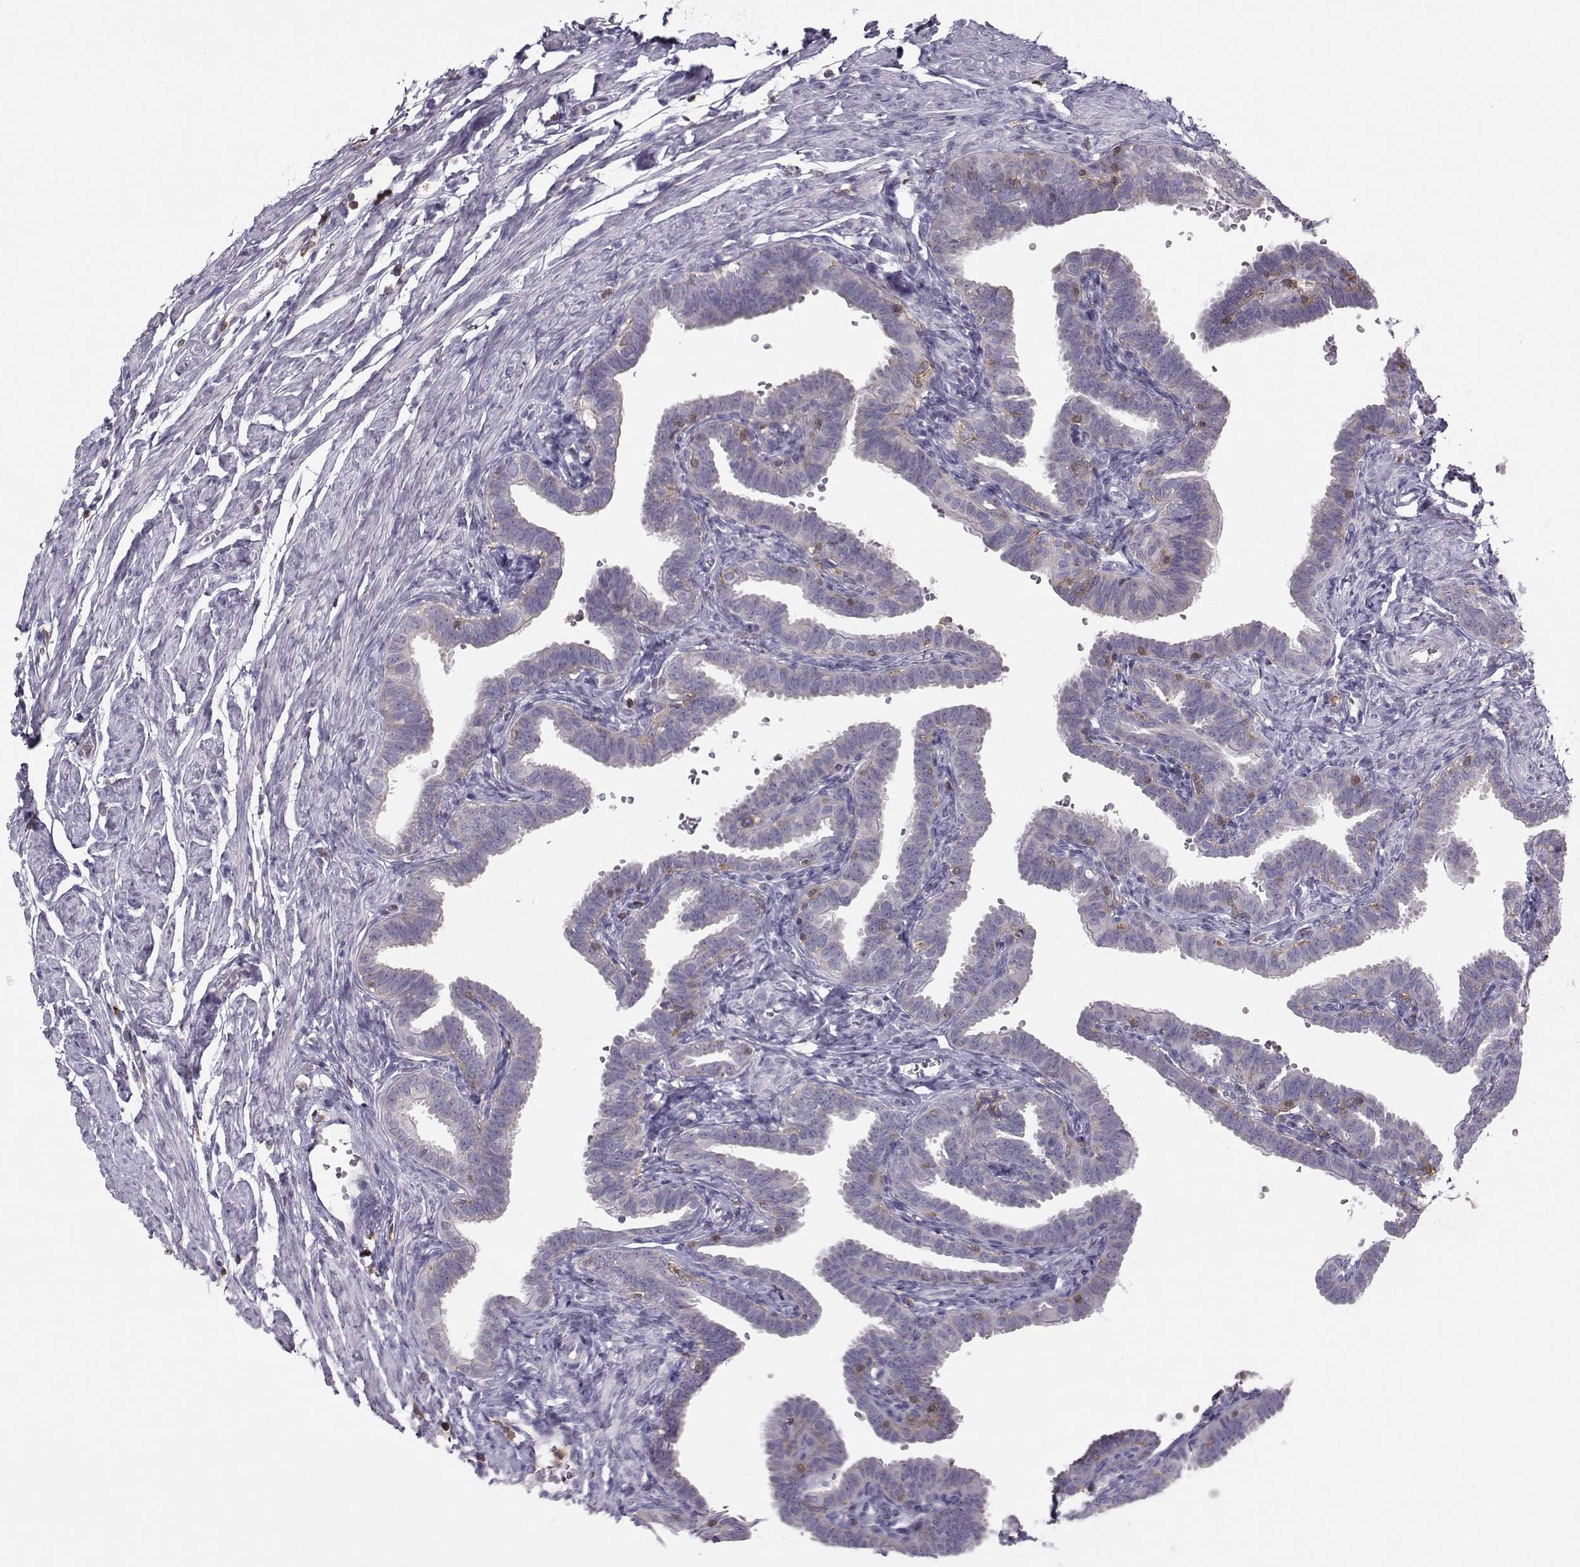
{"staining": {"intensity": "negative", "quantity": "none", "location": "none"}, "tissue": "fallopian tube", "cell_type": "Glandular cells", "image_type": "normal", "snomed": [{"axis": "morphology", "description": "Normal tissue, NOS"}, {"axis": "topography", "description": "Fallopian tube"}, {"axis": "topography", "description": "Ovary"}], "caption": "This histopathology image is of unremarkable fallopian tube stained with IHC to label a protein in brown with the nuclei are counter-stained blue. There is no expression in glandular cells.", "gene": "ZBTB32", "patient": {"sex": "female", "age": 57}}